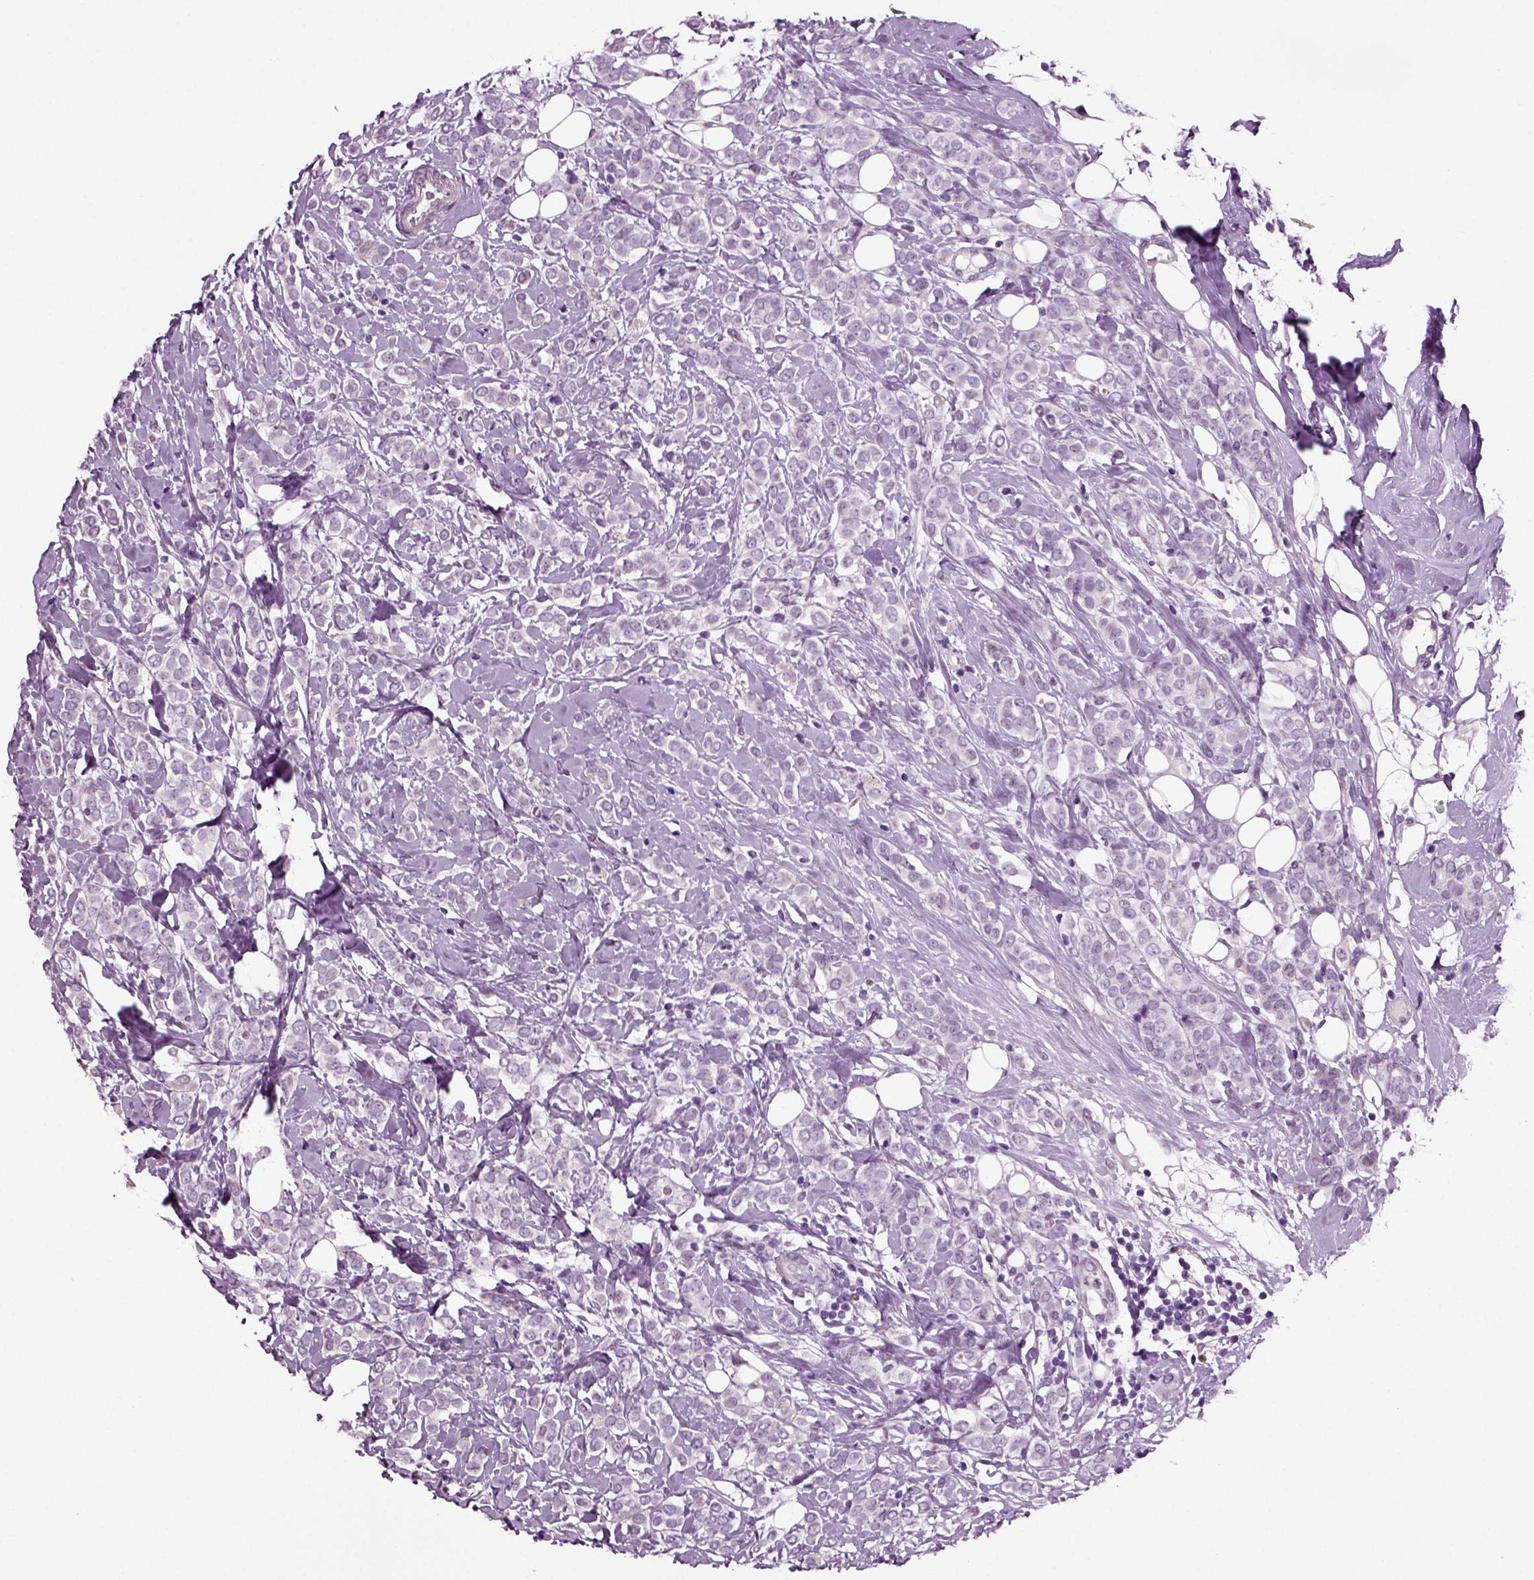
{"staining": {"intensity": "negative", "quantity": "none", "location": "none"}, "tissue": "breast cancer", "cell_type": "Tumor cells", "image_type": "cancer", "snomed": [{"axis": "morphology", "description": "Lobular carcinoma"}, {"axis": "topography", "description": "Breast"}], "caption": "Tumor cells show no significant expression in breast lobular carcinoma. (DAB IHC with hematoxylin counter stain).", "gene": "ARID3A", "patient": {"sex": "female", "age": 49}}